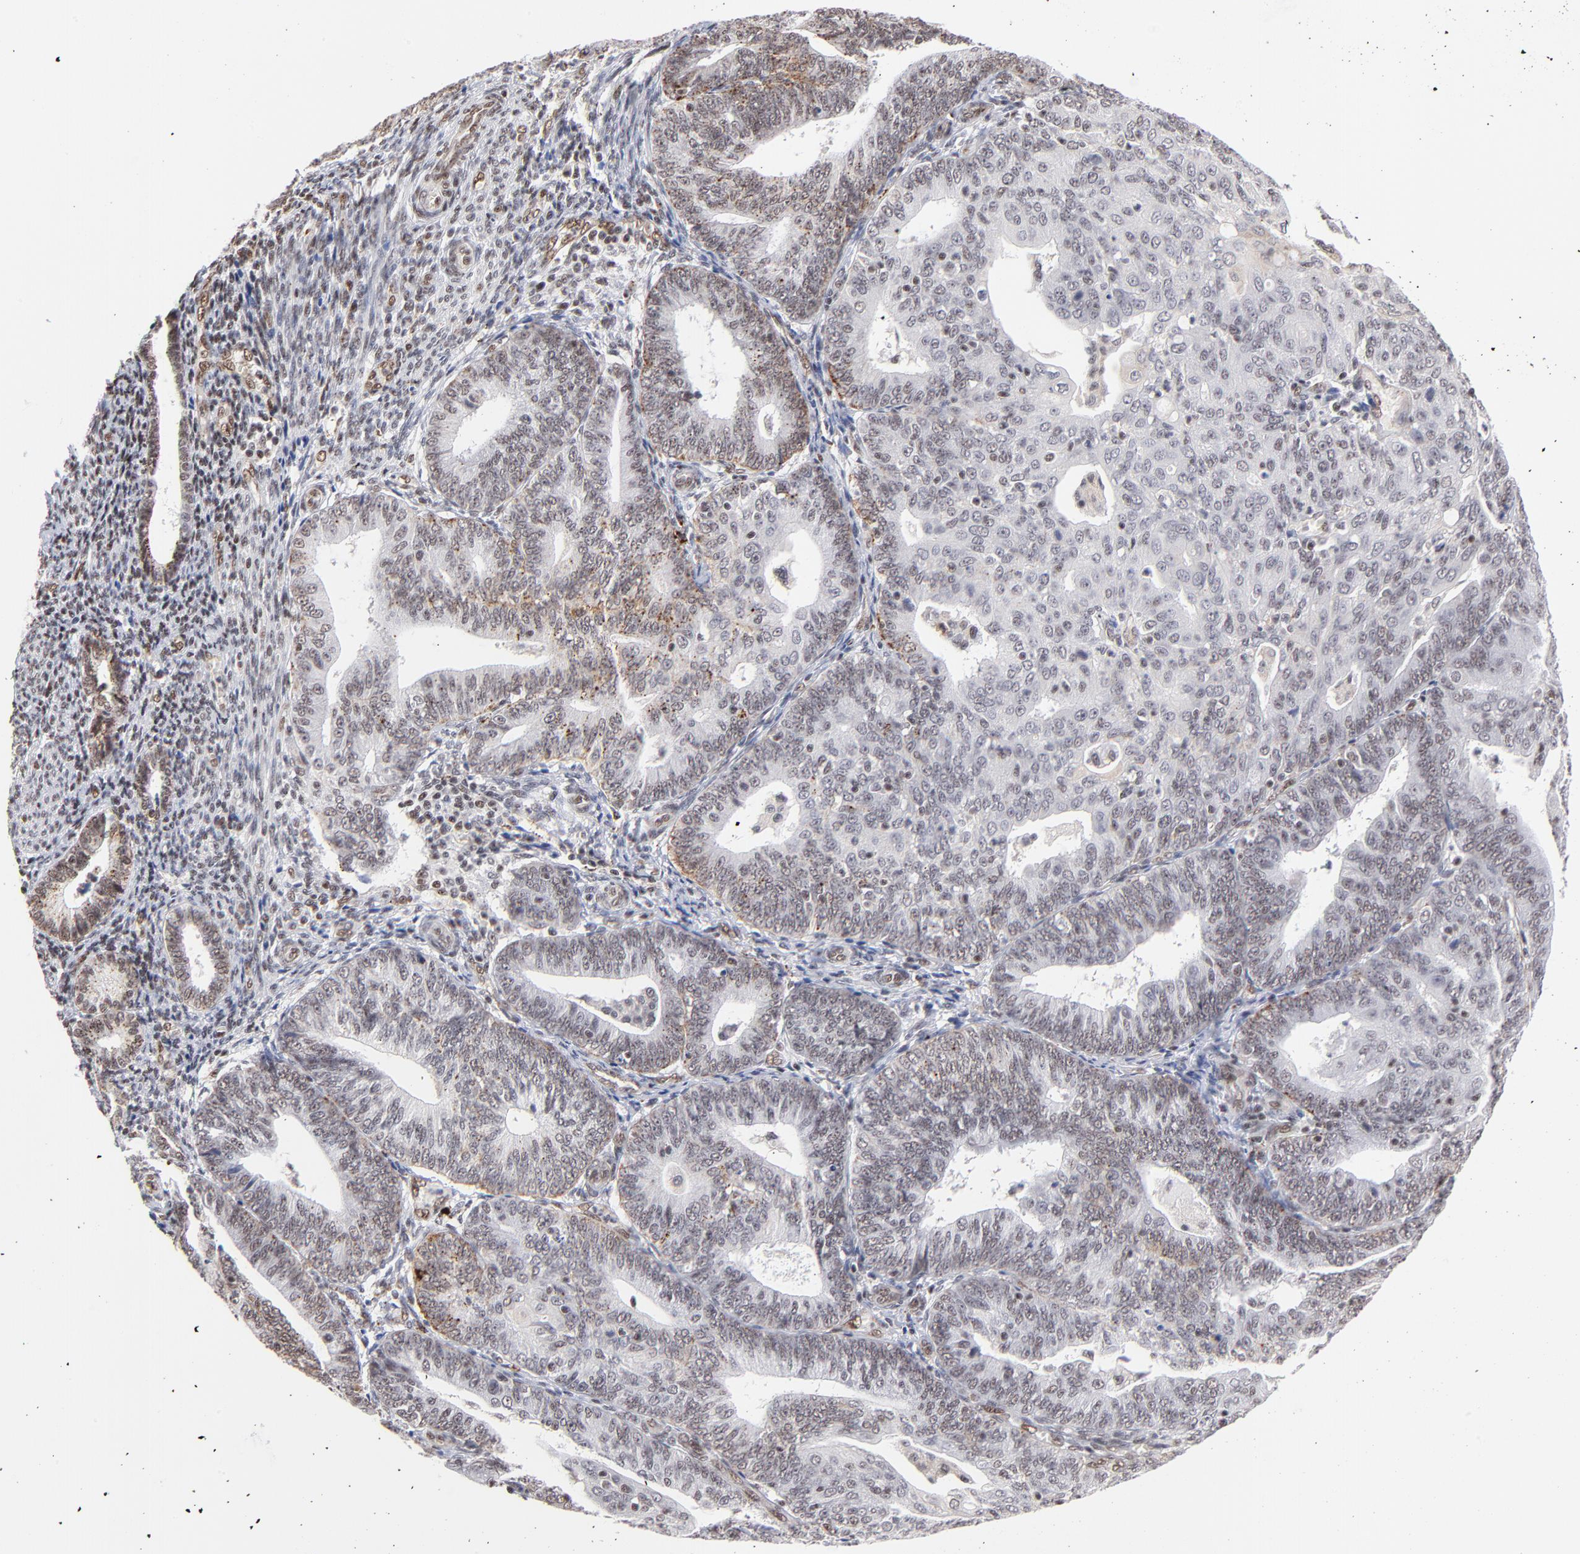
{"staining": {"intensity": "weak", "quantity": "25%-75%", "location": "nuclear"}, "tissue": "endometrial cancer", "cell_type": "Tumor cells", "image_type": "cancer", "snomed": [{"axis": "morphology", "description": "Adenocarcinoma, NOS"}, {"axis": "topography", "description": "Endometrium"}], "caption": "The immunohistochemical stain highlights weak nuclear expression in tumor cells of adenocarcinoma (endometrial) tissue. (DAB (3,3'-diaminobenzidine) = brown stain, brightfield microscopy at high magnification).", "gene": "GABPA", "patient": {"sex": "female", "age": 56}}